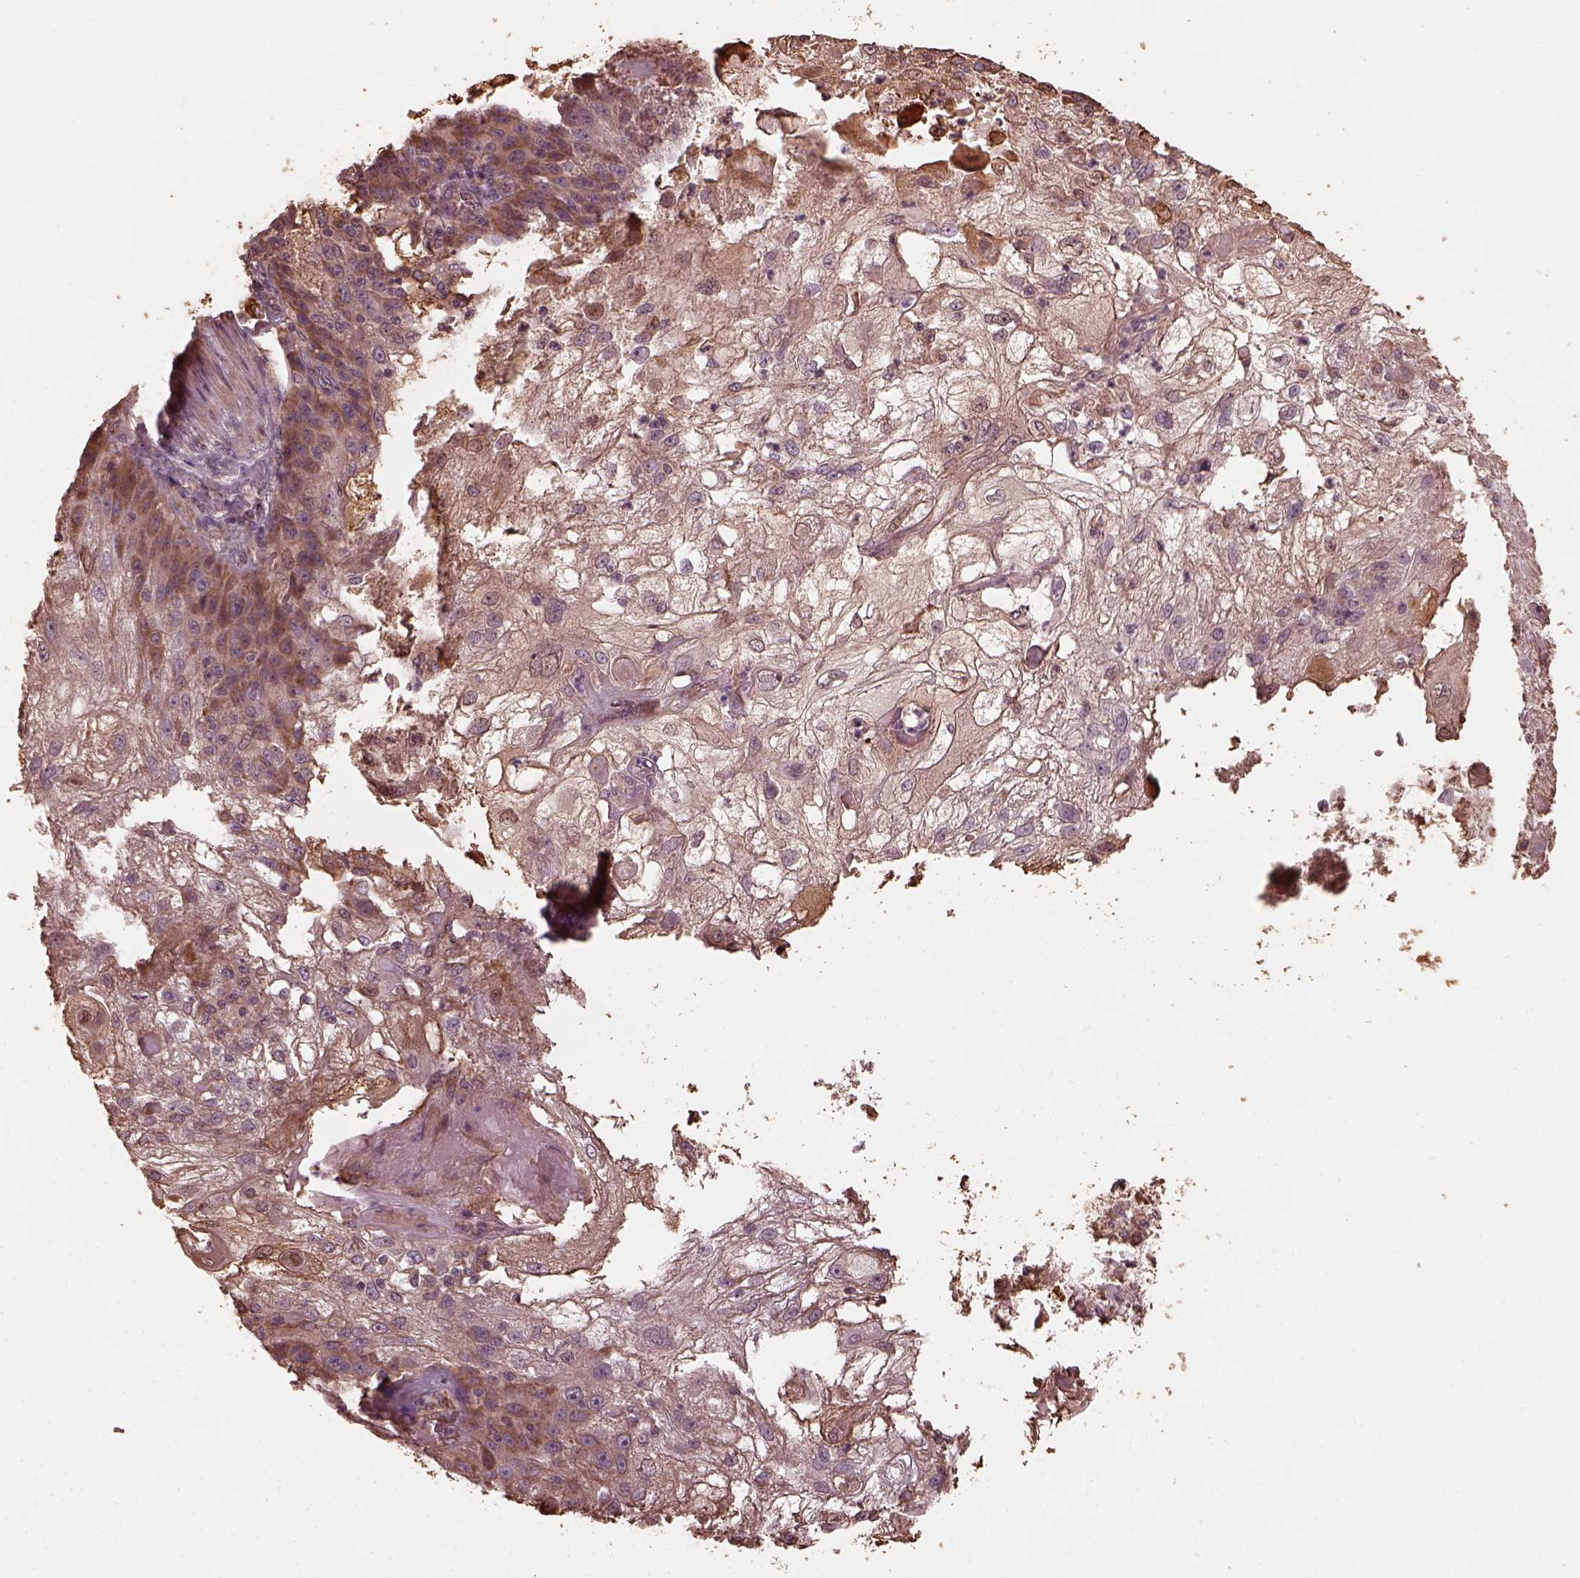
{"staining": {"intensity": "weak", "quantity": "25%-75%", "location": "cytoplasmic/membranous"}, "tissue": "skin cancer", "cell_type": "Tumor cells", "image_type": "cancer", "snomed": [{"axis": "morphology", "description": "Normal tissue, NOS"}, {"axis": "morphology", "description": "Squamous cell carcinoma, NOS"}, {"axis": "topography", "description": "Skin"}], "caption": "Immunohistochemistry (IHC) (DAB (3,3'-diaminobenzidine)) staining of human skin cancer displays weak cytoplasmic/membranous protein staining in approximately 25%-75% of tumor cells. The protein is stained brown, and the nuclei are stained in blue (DAB (3,3'-diaminobenzidine) IHC with brightfield microscopy, high magnification).", "gene": "GTPBP1", "patient": {"sex": "female", "age": 83}}